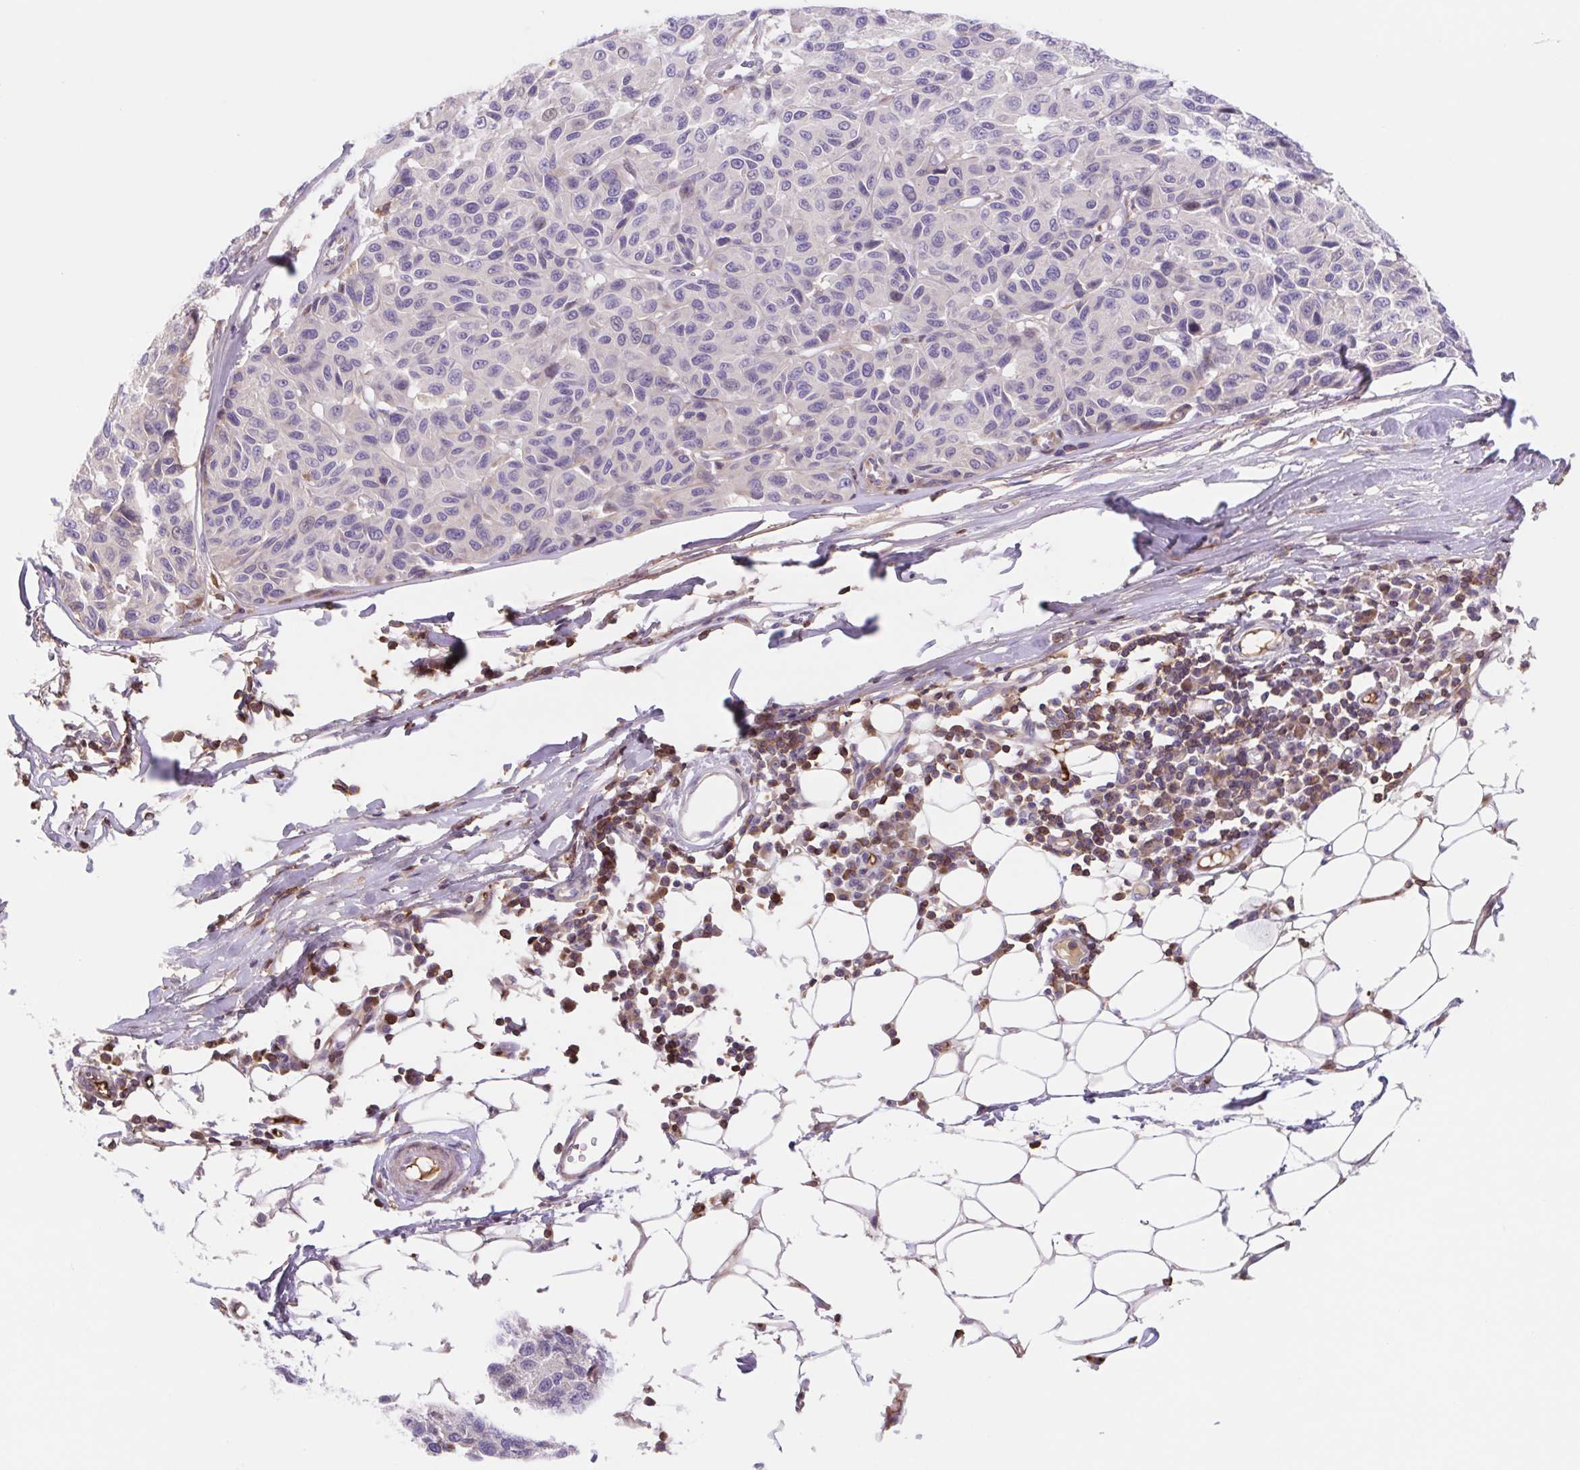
{"staining": {"intensity": "negative", "quantity": "none", "location": "none"}, "tissue": "melanoma", "cell_type": "Tumor cells", "image_type": "cancer", "snomed": [{"axis": "morphology", "description": "Malignant melanoma, NOS"}, {"axis": "topography", "description": "Skin"}], "caption": "Tumor cells are negative for brown protein staining in malignant melanoma. The staining was performed using DAB to visualize the protein expression in brown, while the nuclei were stained in blue with hematoxylin (Magnification: 20x).", "gene": "TPRG1", "patient": {"sex": "female", "age": 66}}